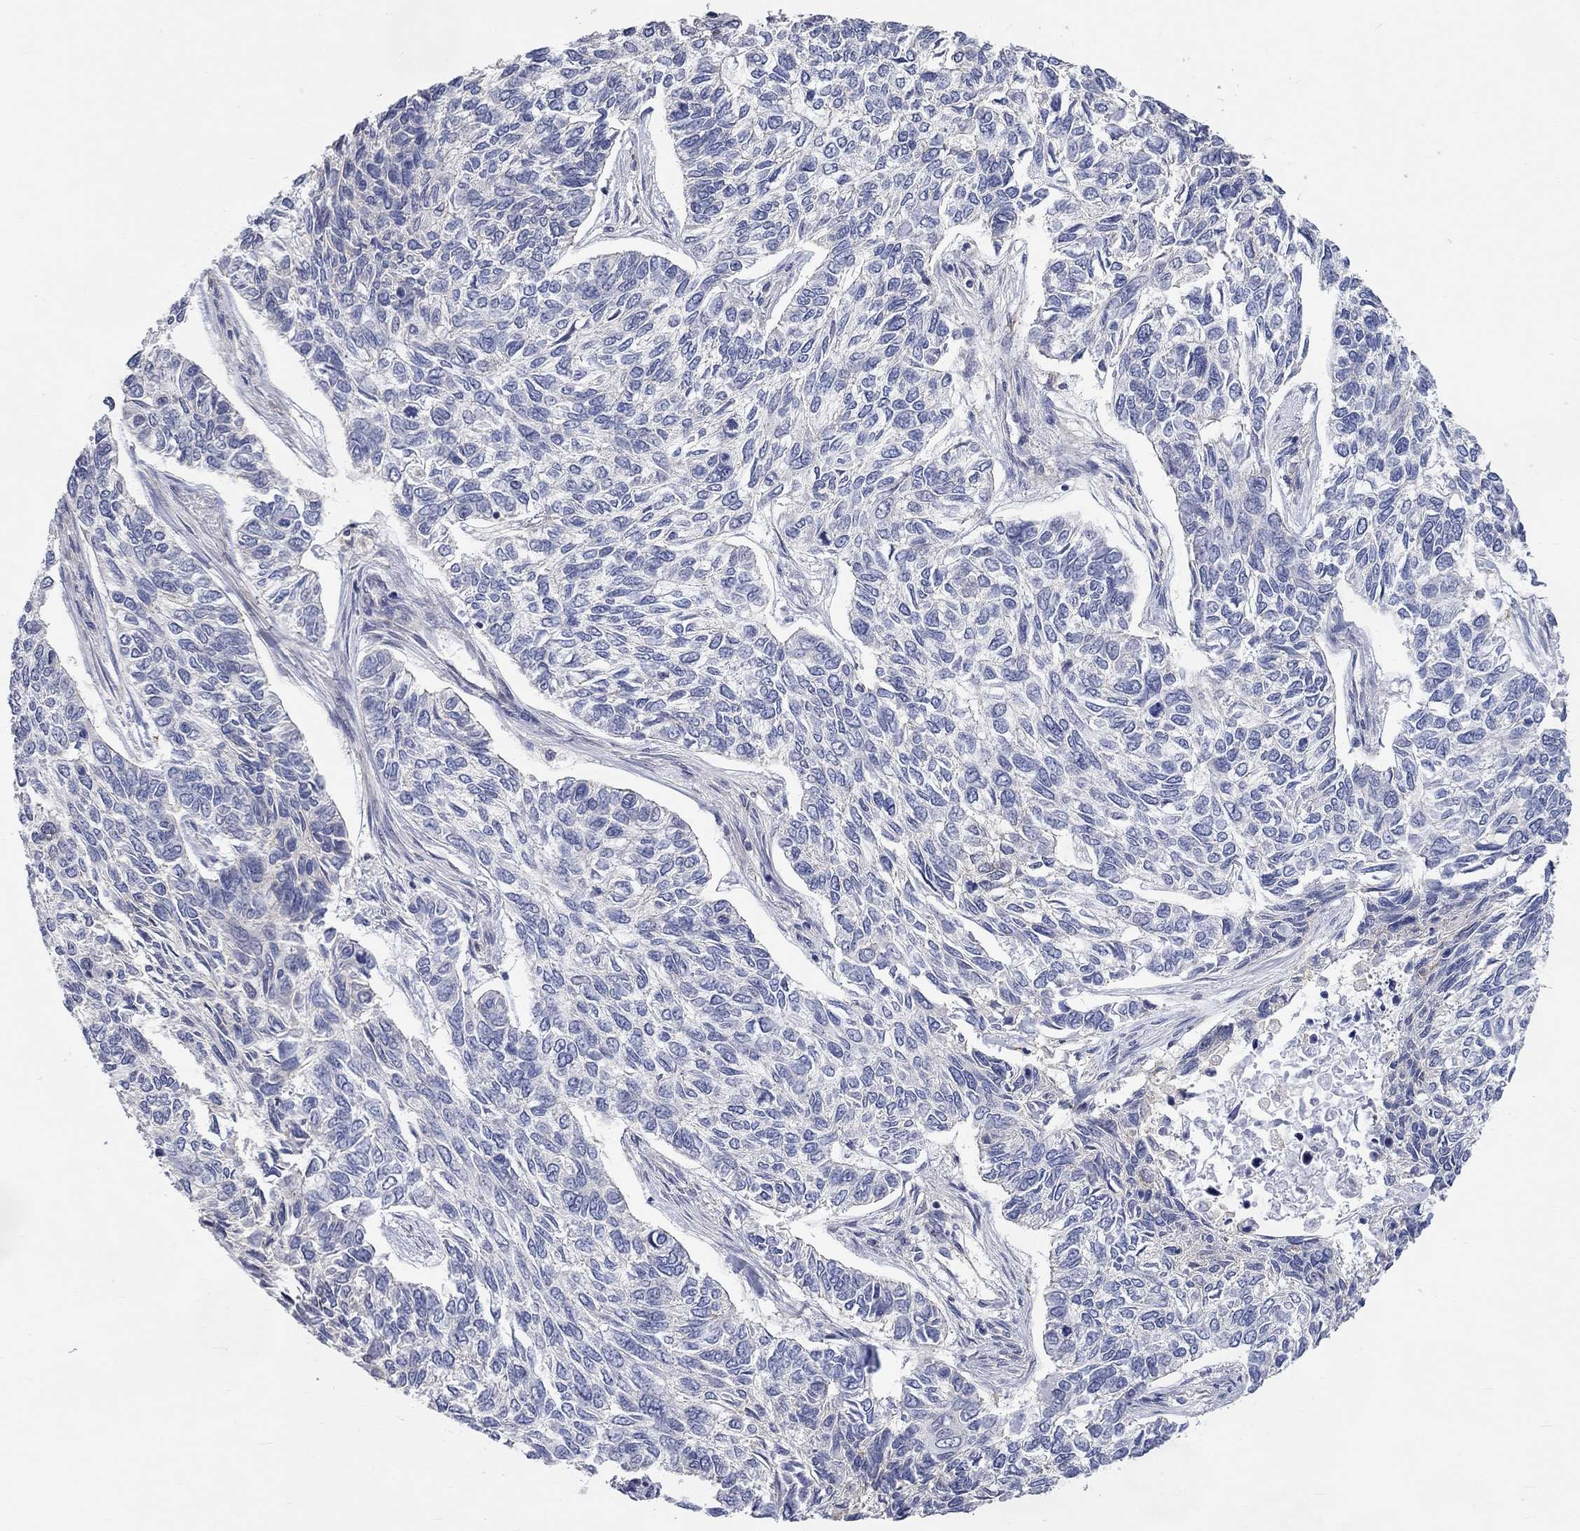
{"staining": {"intensity": "negative", "quantity": "none", "location": "none"}, "tissue": "skin cancer", "cell_type": "Tumor cells", "image_type": "cancer", "snomed": [{"axis": "morphology", "description": "Basal cell carcinoma"}, {"axis": "topography", "description": "Skin"}], "caption": "An immunohistochemistry (IHC) micrograph of skin basal cell carcinoma is shown. There is no staining in tumor cells of skin basal cell carcinoma.", "gene": "PCDHGA10", "patient": {"sex": "female", "age": 65}}